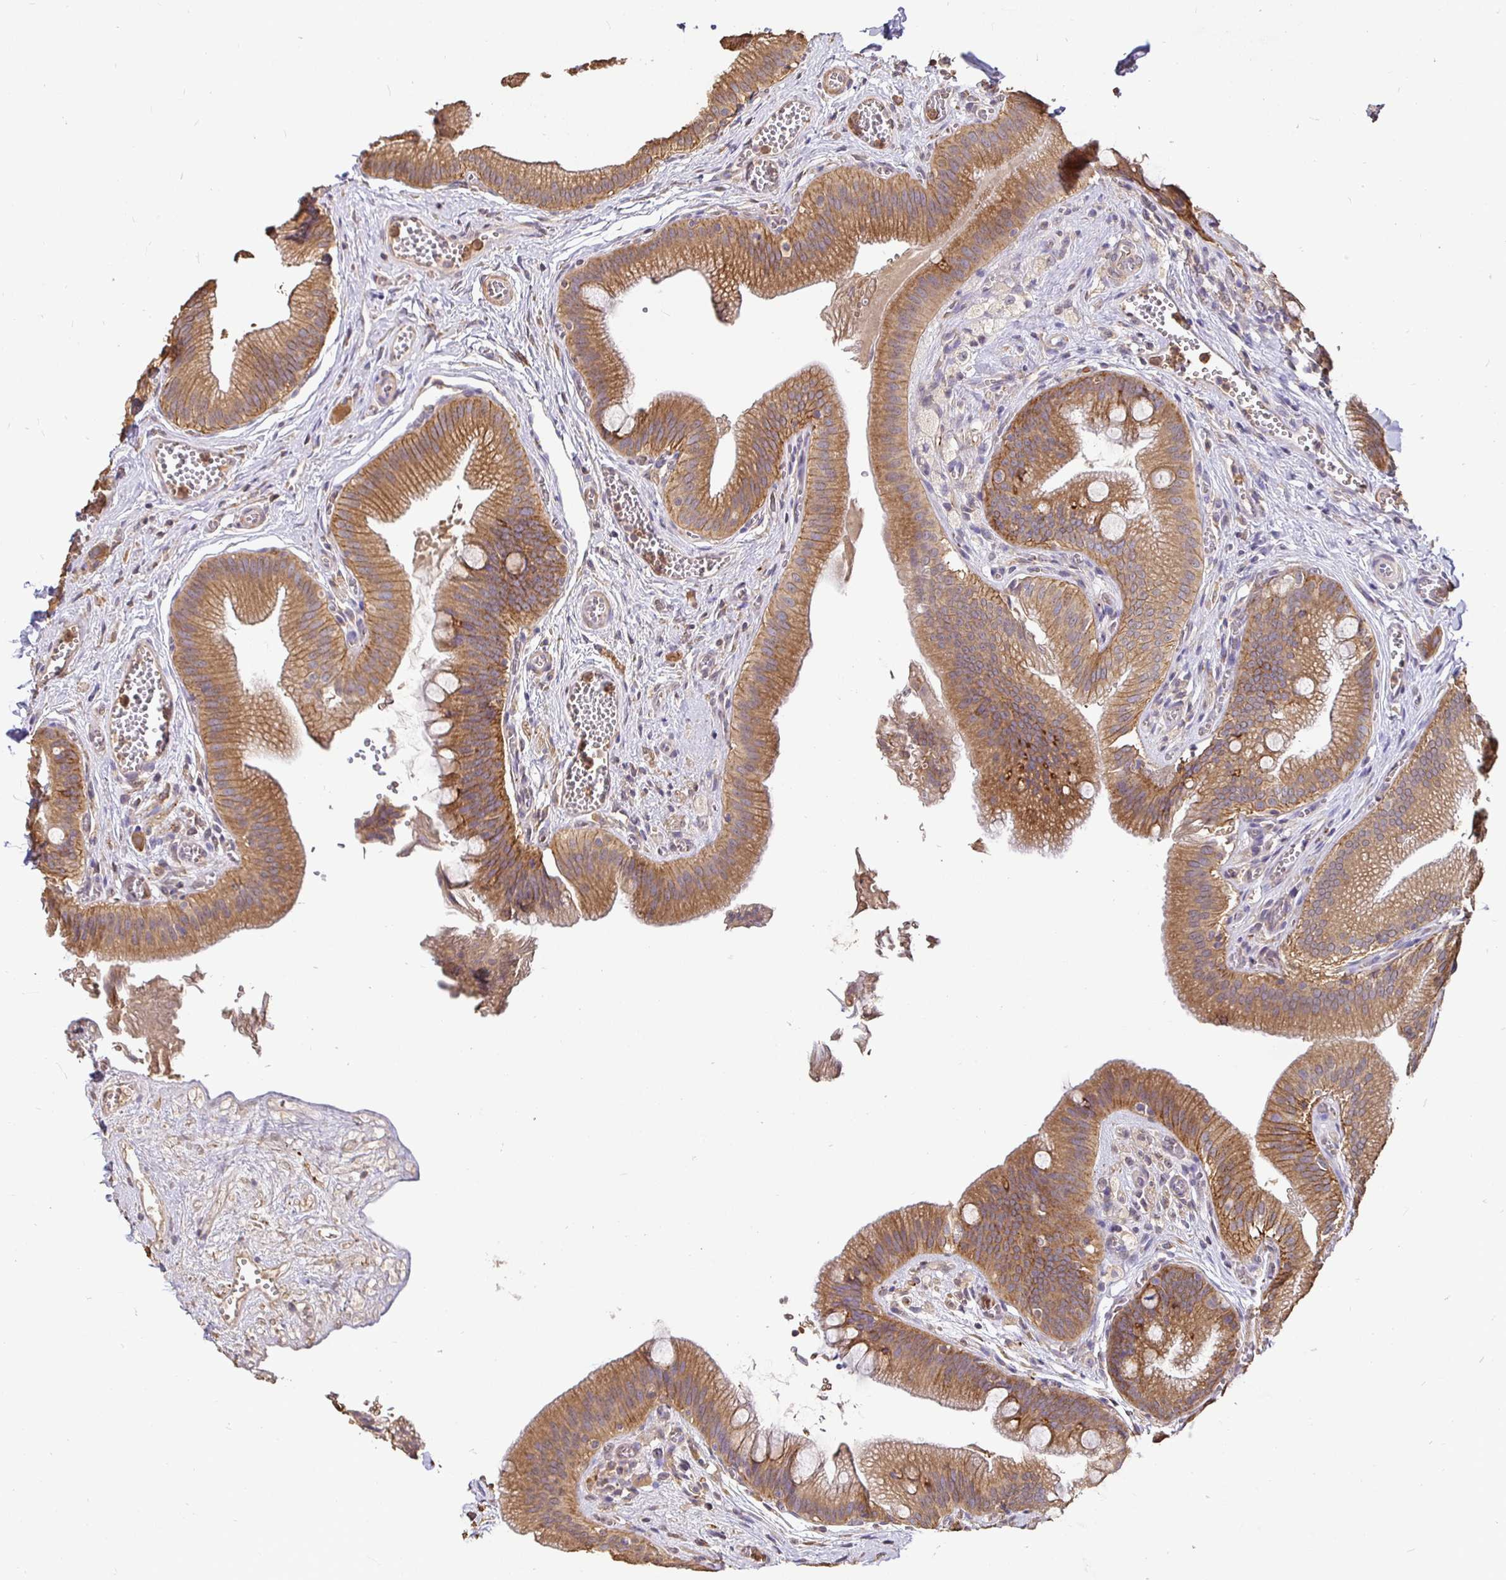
{"staining": {"intensity": "moderate", "quantity": ">75%", "location": "cytoplasmic/membranous"}, "tissue": "gallbladder", "cell_type": "Glandular cells", "image_type": "normal", "snomed": [{"axis": "morphology", "description": "Normal tissue, NOS"}, {"axis": "topography", "description": "Gallbladder"}], "caption": "Moderate cytoplasmic/membranous protein positivity is appreciated in approximately >75% of glandular cells in gallbladder. The protein is shown in brown color, while the nuclei are stained blue.", "gene": "MAPK8IP3", "patient": {"sex": "male", "age": 17}}